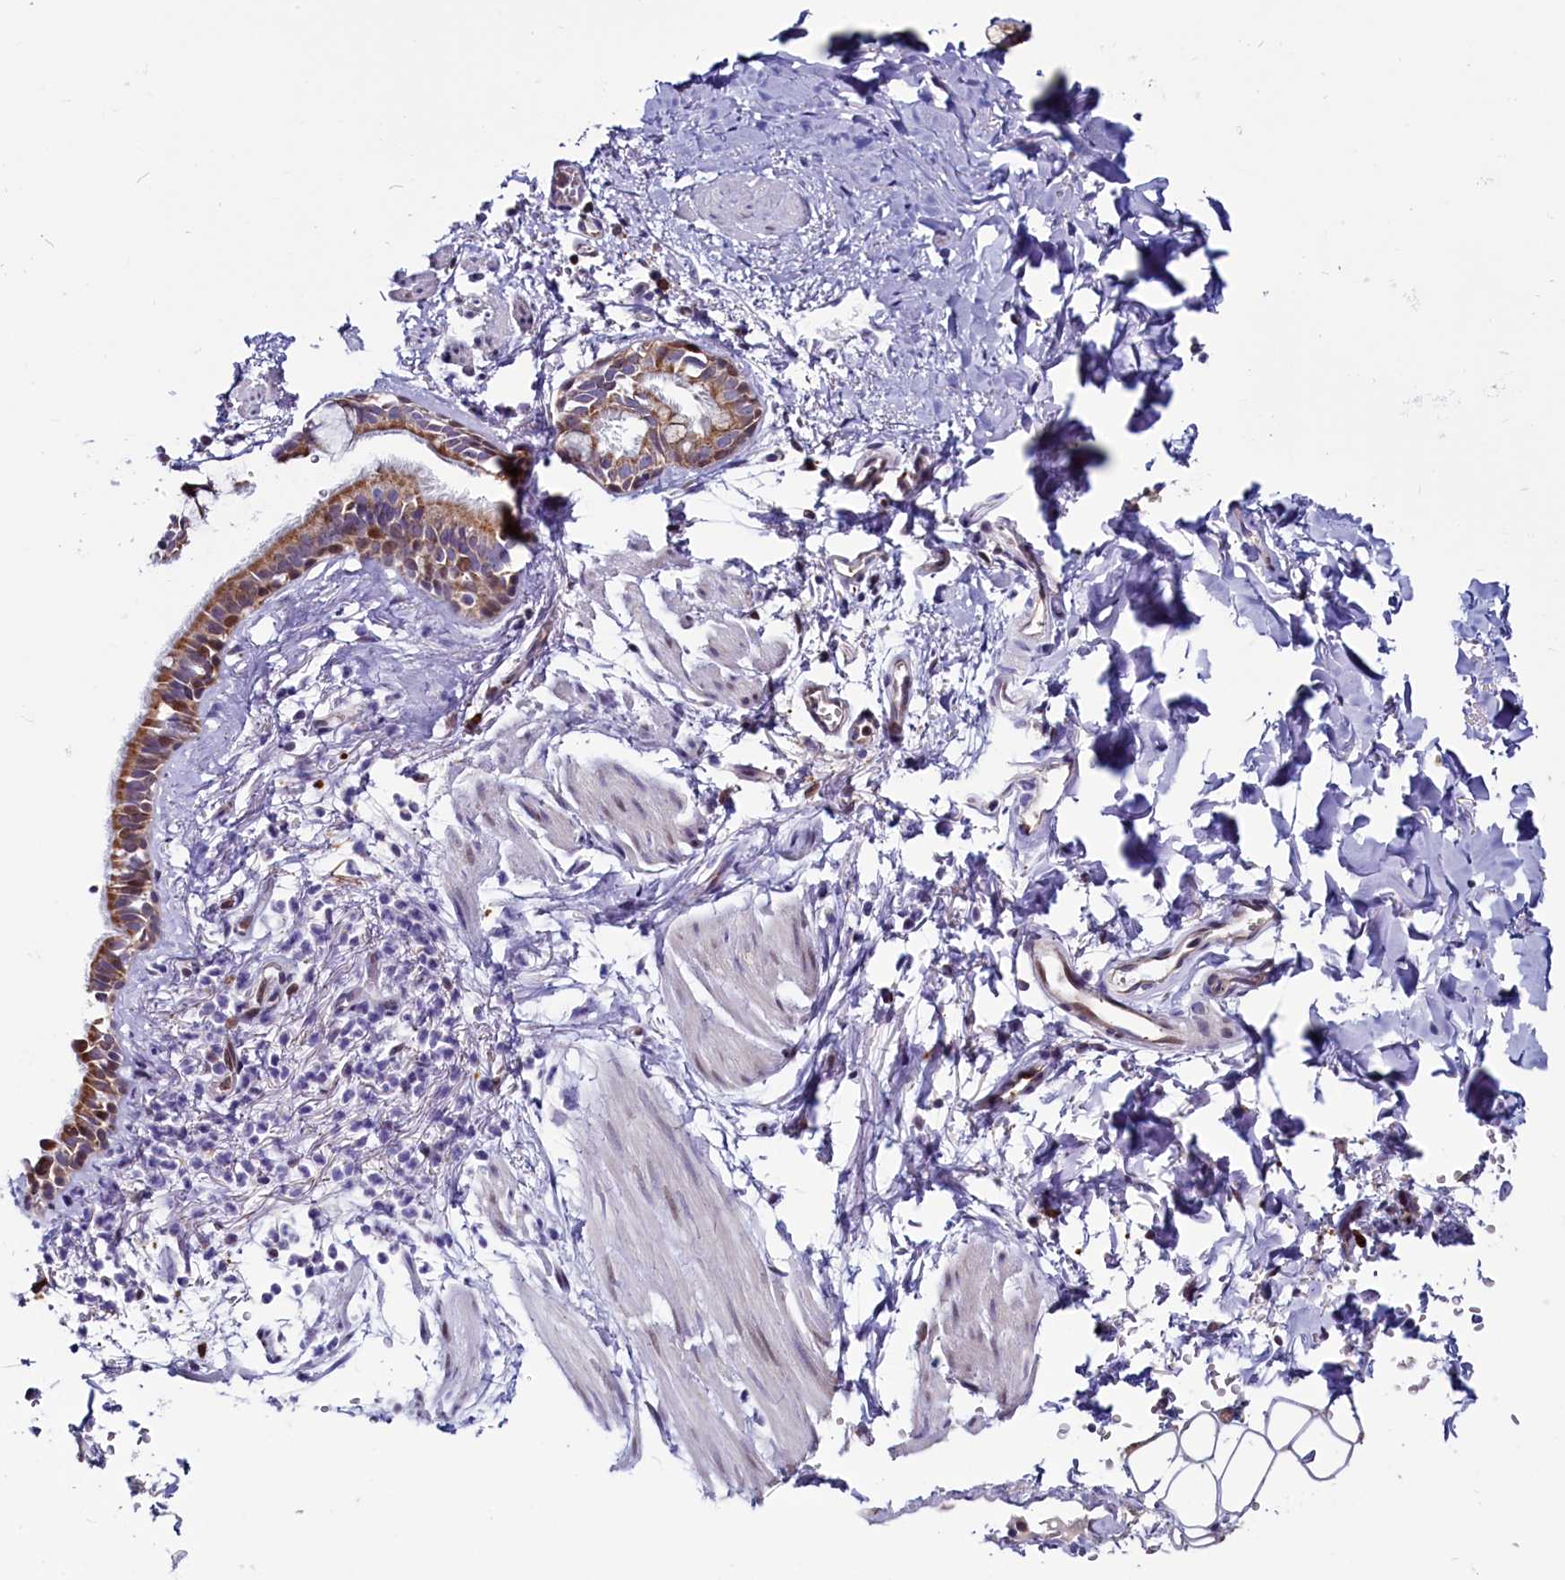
{"staining": {"intensity": "negative", "quantity": "none", "location": "none"}, "tissue": "adipose tissue", "cell_type": "Adipocytes", "image_type": "normal", "snomed": [{"axis": "morphology", "description": "Normal tissue, NOS"}, {"axis": "topography", "description": "Lymph node"}, {"axis": "topography", "description": "Bronchus"}], "caption": "Adipocytes show no significant protein expression in normal adipose tissue. (DAB (3,3'-diaminobenzidine) immunohistochemistry (IHC) visualized using brightfield microscopy, high magnification).", "gene": "CIAPIN1", "patient": {"sex": "male", "age": 63}}